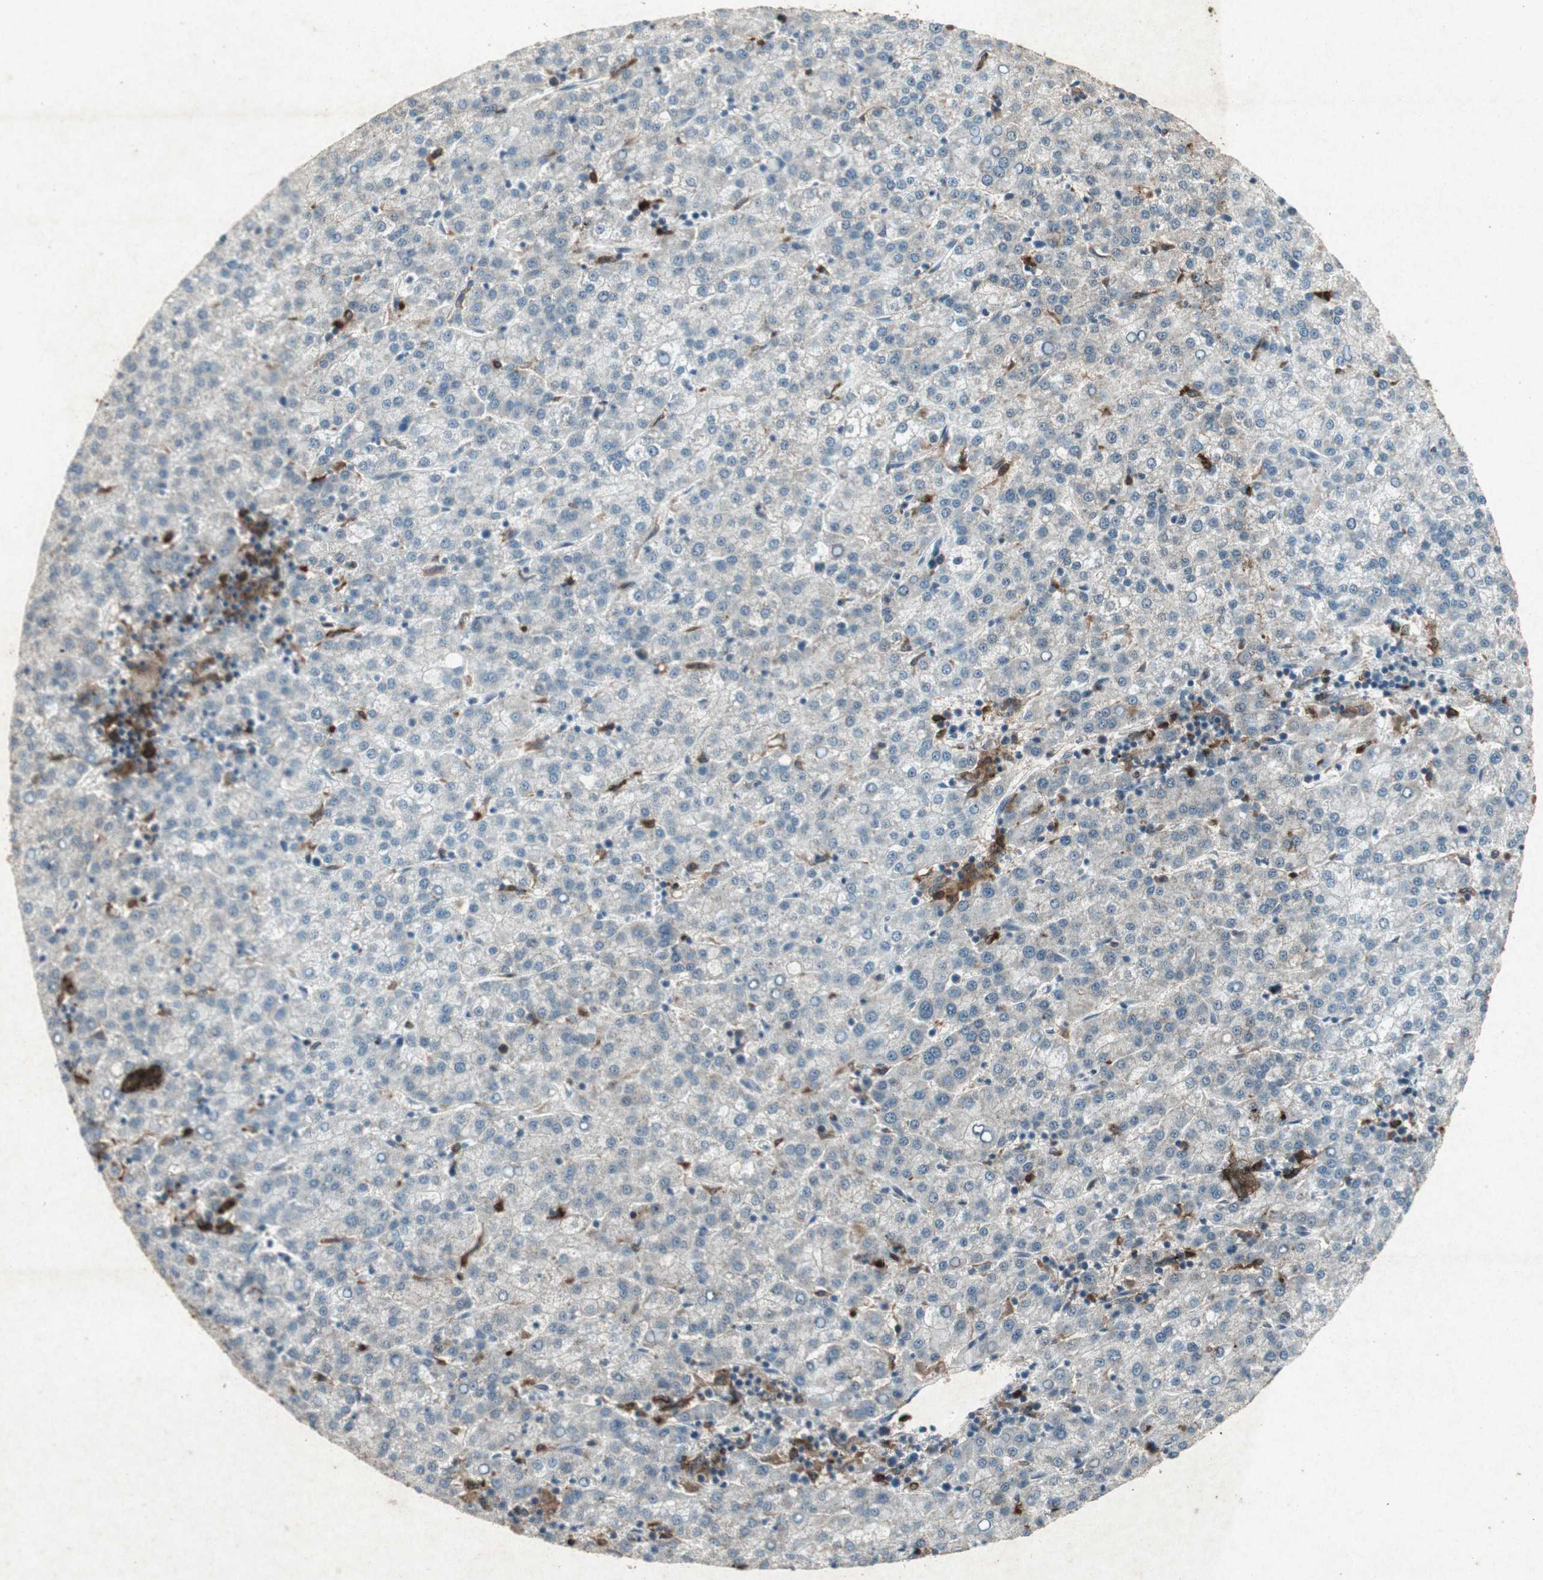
{"staining": {"intensity": "negative", "quantity": "none", "location": "none"}, "tissue": "liver cancer", "cell_type": "Tumor cells", "image_type": "cancer", "snomed": [{"axis": "morphology", "description": "Carcinoma, Hepatocellular, NOS"}, {"axis": "topography", "description": "Liver"}], "caption": "IHC image of neoplastic tissue: human liver hepatocellular carcinoma stained with DAB (3,3'-diaminobenzidine) reveals no significant protein expression in tumor cells.", "gene": "TYROBP", "patient": {"sex": "female", "age": 58}}